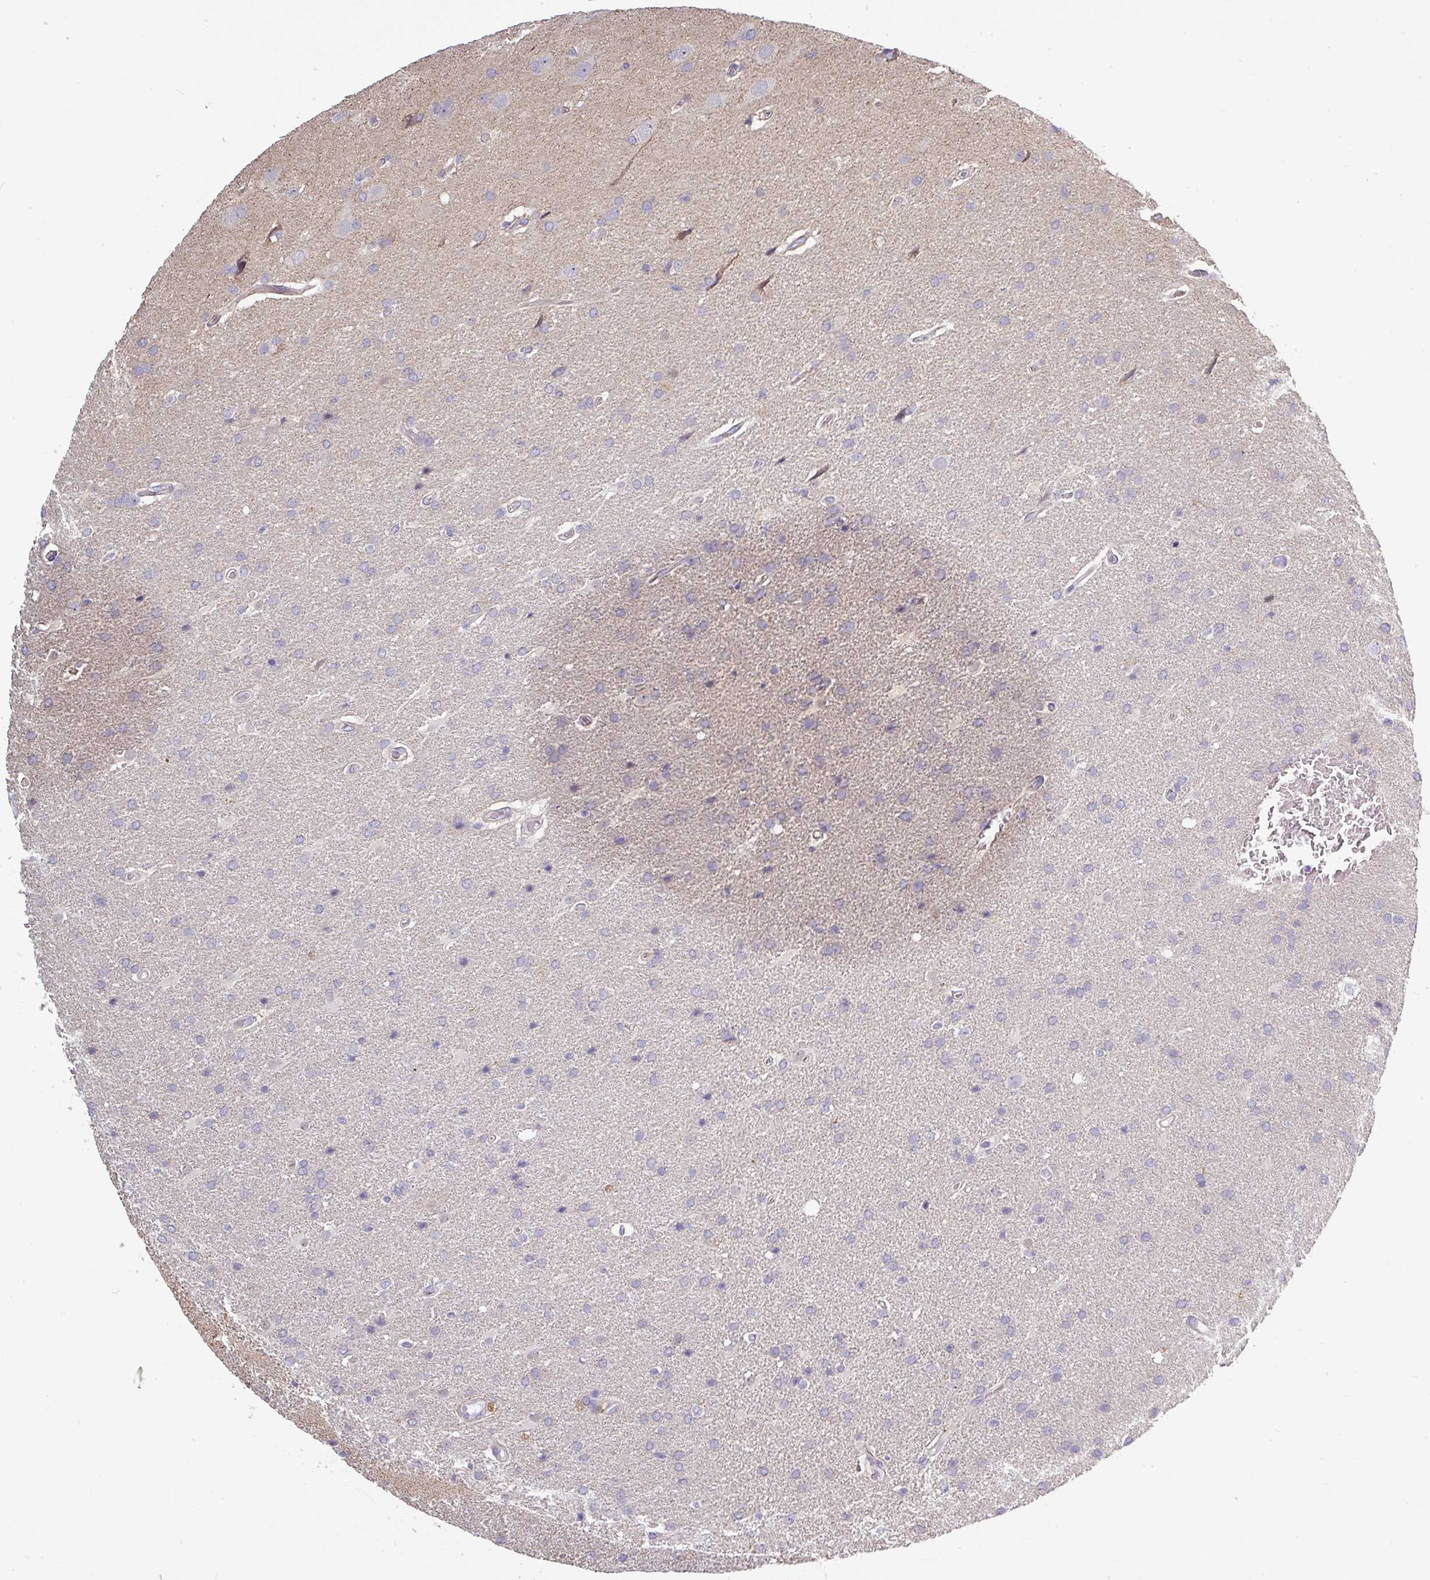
{"staining": {"intensity": "negative", "quantity": "none", "location": "none"}, "tissue": "glioma", "cell_type": "Tumor cells", "image_type": "cancer", "snomed": [{"axis": "morphology", "description": "Glioma, malignant, High grade"}, {"axis": "topography", "description": "Brain"}], "caption": "High magnification brightfield microscopy of glioma stained with DAB (3,3'-diaminobenzidine) (brown) and counterstained with hematoxylin (blue): tumor cells show no significant expression.", "gene": "C2orf16", "patient": {"sex": "male", "age": 56}}